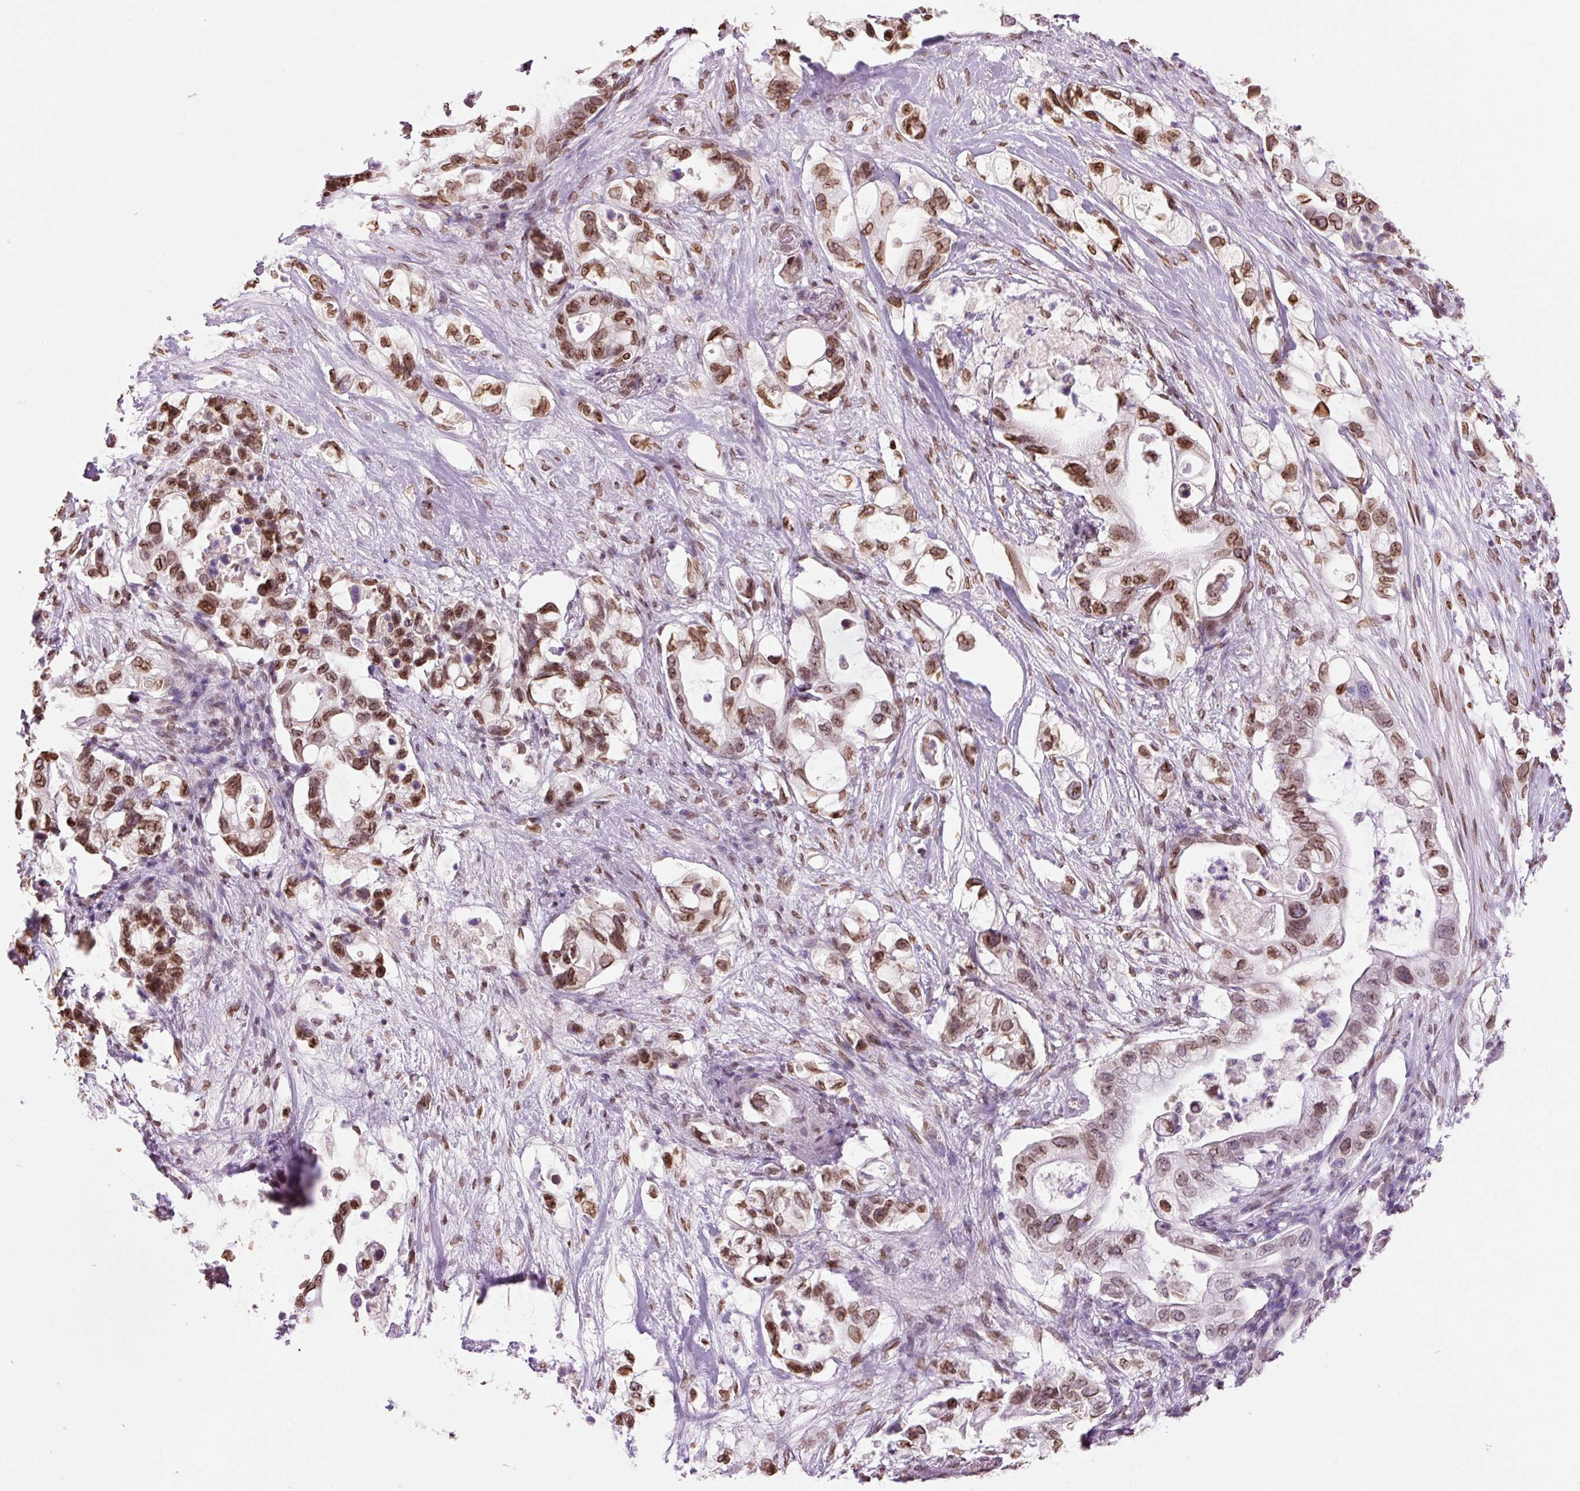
{"staining": {"intensity": "moderate", "quantity": ">75%", "location": "nuclear"}, "tissue": "pancreatic cancer", "cell_type": "Tumor cells", "image_type": "cancer", "snomed": [{"axis": "morphology", "description": "Adenocarcinoma, NOS"}, {"axis": "topography", "description": "Pancreas"}], "caption": "An immunohistochemistry (IHC) histopathology image of tumor tissue is shown. Protein staining in brown highlights moderate nuclear positivity in pancreatic cancer within tumor cells.", "gene": "ZNF224", "patient": {"sex": "female", "age": 72}}